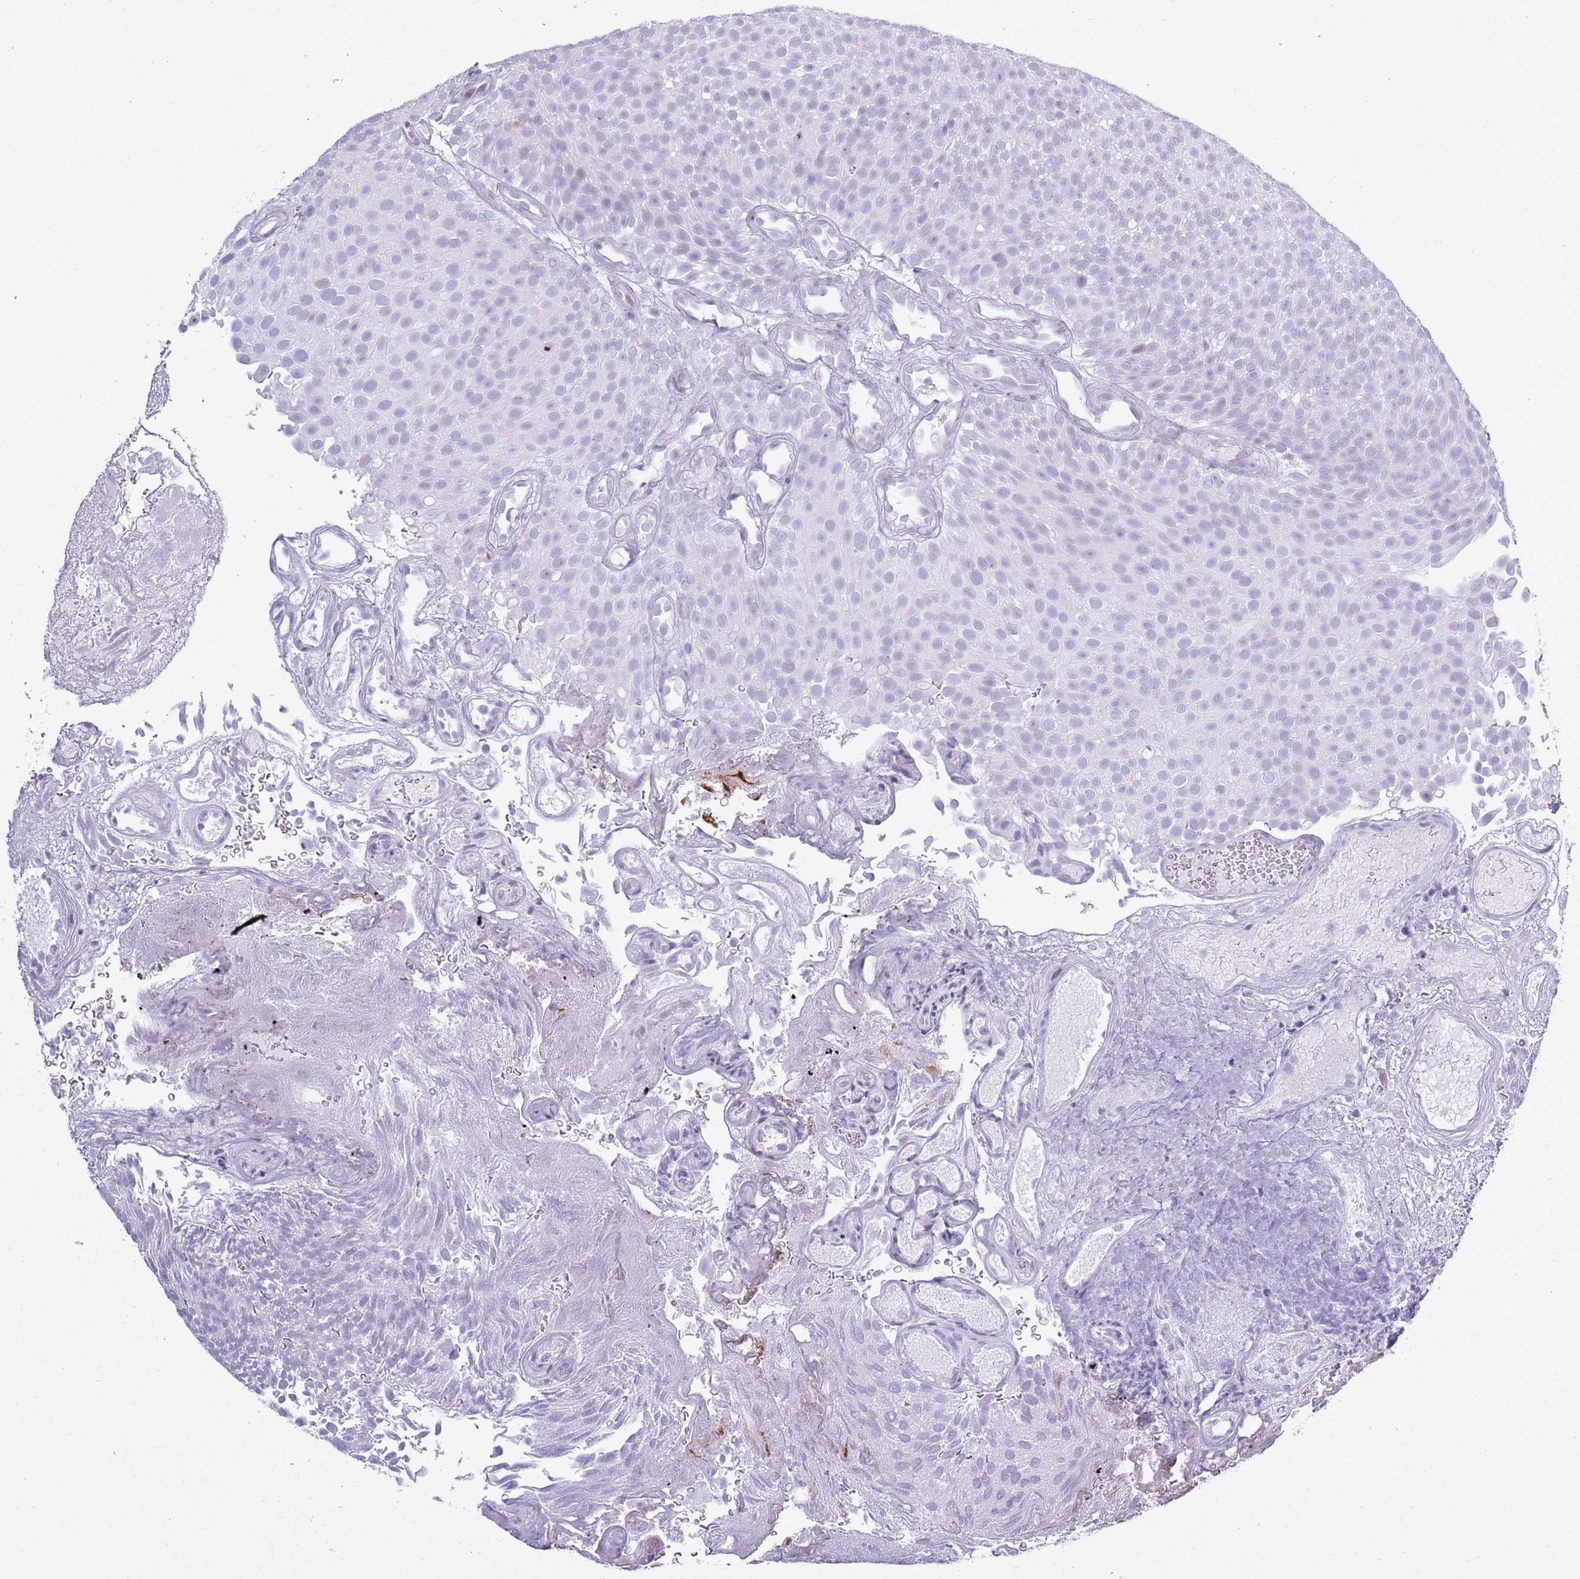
{"staining": {"intensity": "negative", "quantity": "none", "location": "none"}, "tissue": "urothelial cancer", "cell_type": "Tumor cells", "image_type": "cancer", "snomed": [{"axis": "morphology", "description": "Urothelial carcinoma, Low grade"}, {"axis": "topography", "description": "Urinary bladder"}], "caption": "Urothelial cancer was stained to show a protein in brown. There is no significant positivity in tumor cells. Brightfield microscopy of immunohistochemistry (IHC) stained with DAB (brown) and hematoxylin (blue), captured at high magnification.", "gene": "ASIP", "patient": {"sex": "male", "age": 78}}